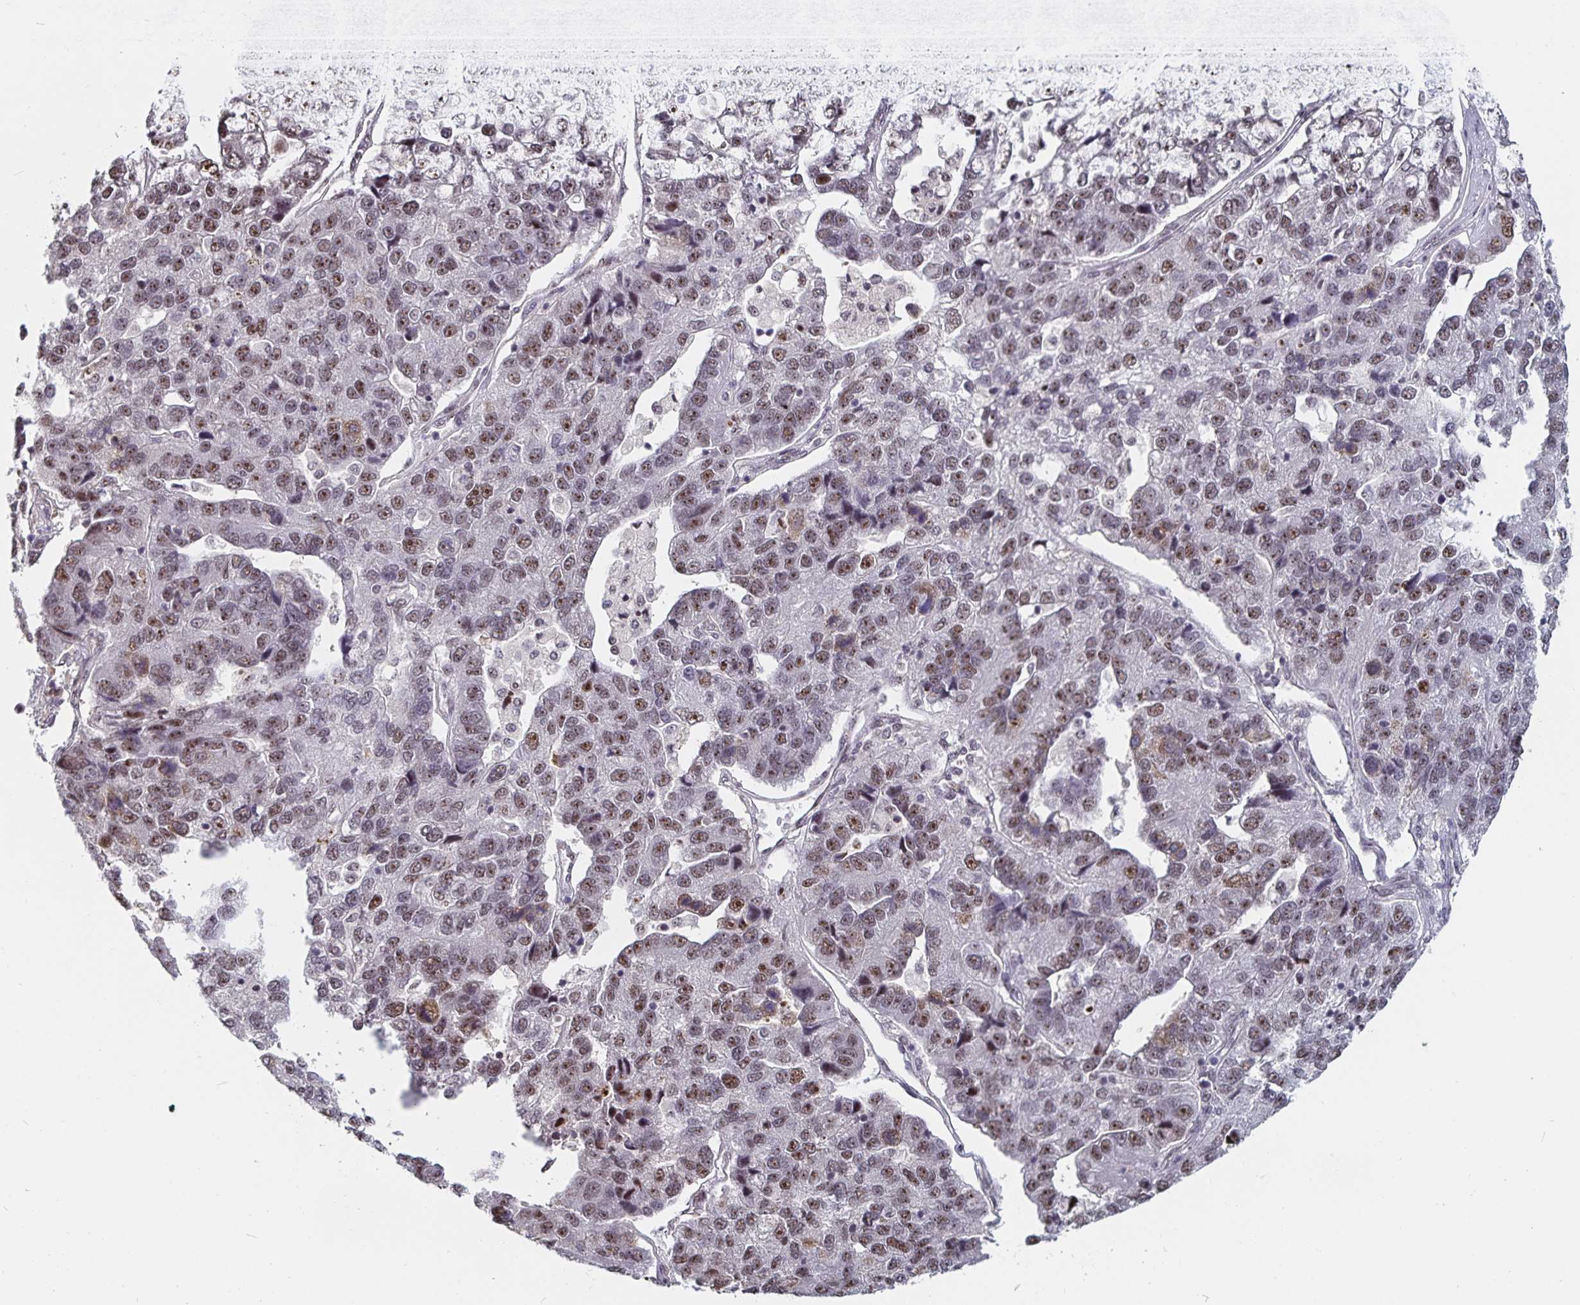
{"staining": {"intensity": "moderate", "quantity": "25%-75%", "location": "nuclear"}, "tissue": "pancreatic cancer", "cell_type": "Tumor cells", "image_type": "cancer", "snomed": [{"axis": "morphology", "description": "Adenocarcinoma, NOS"}, {"axis": "topography", "description": "Pancreas"}], "caption": "Protein staining of pancreatic cancer tissue exhibits moderate nuclear positivity in approximately 25%-75% of tumor cells.", "gene": "LAS1L", "patient": {"sex": "female", "age": 61}}